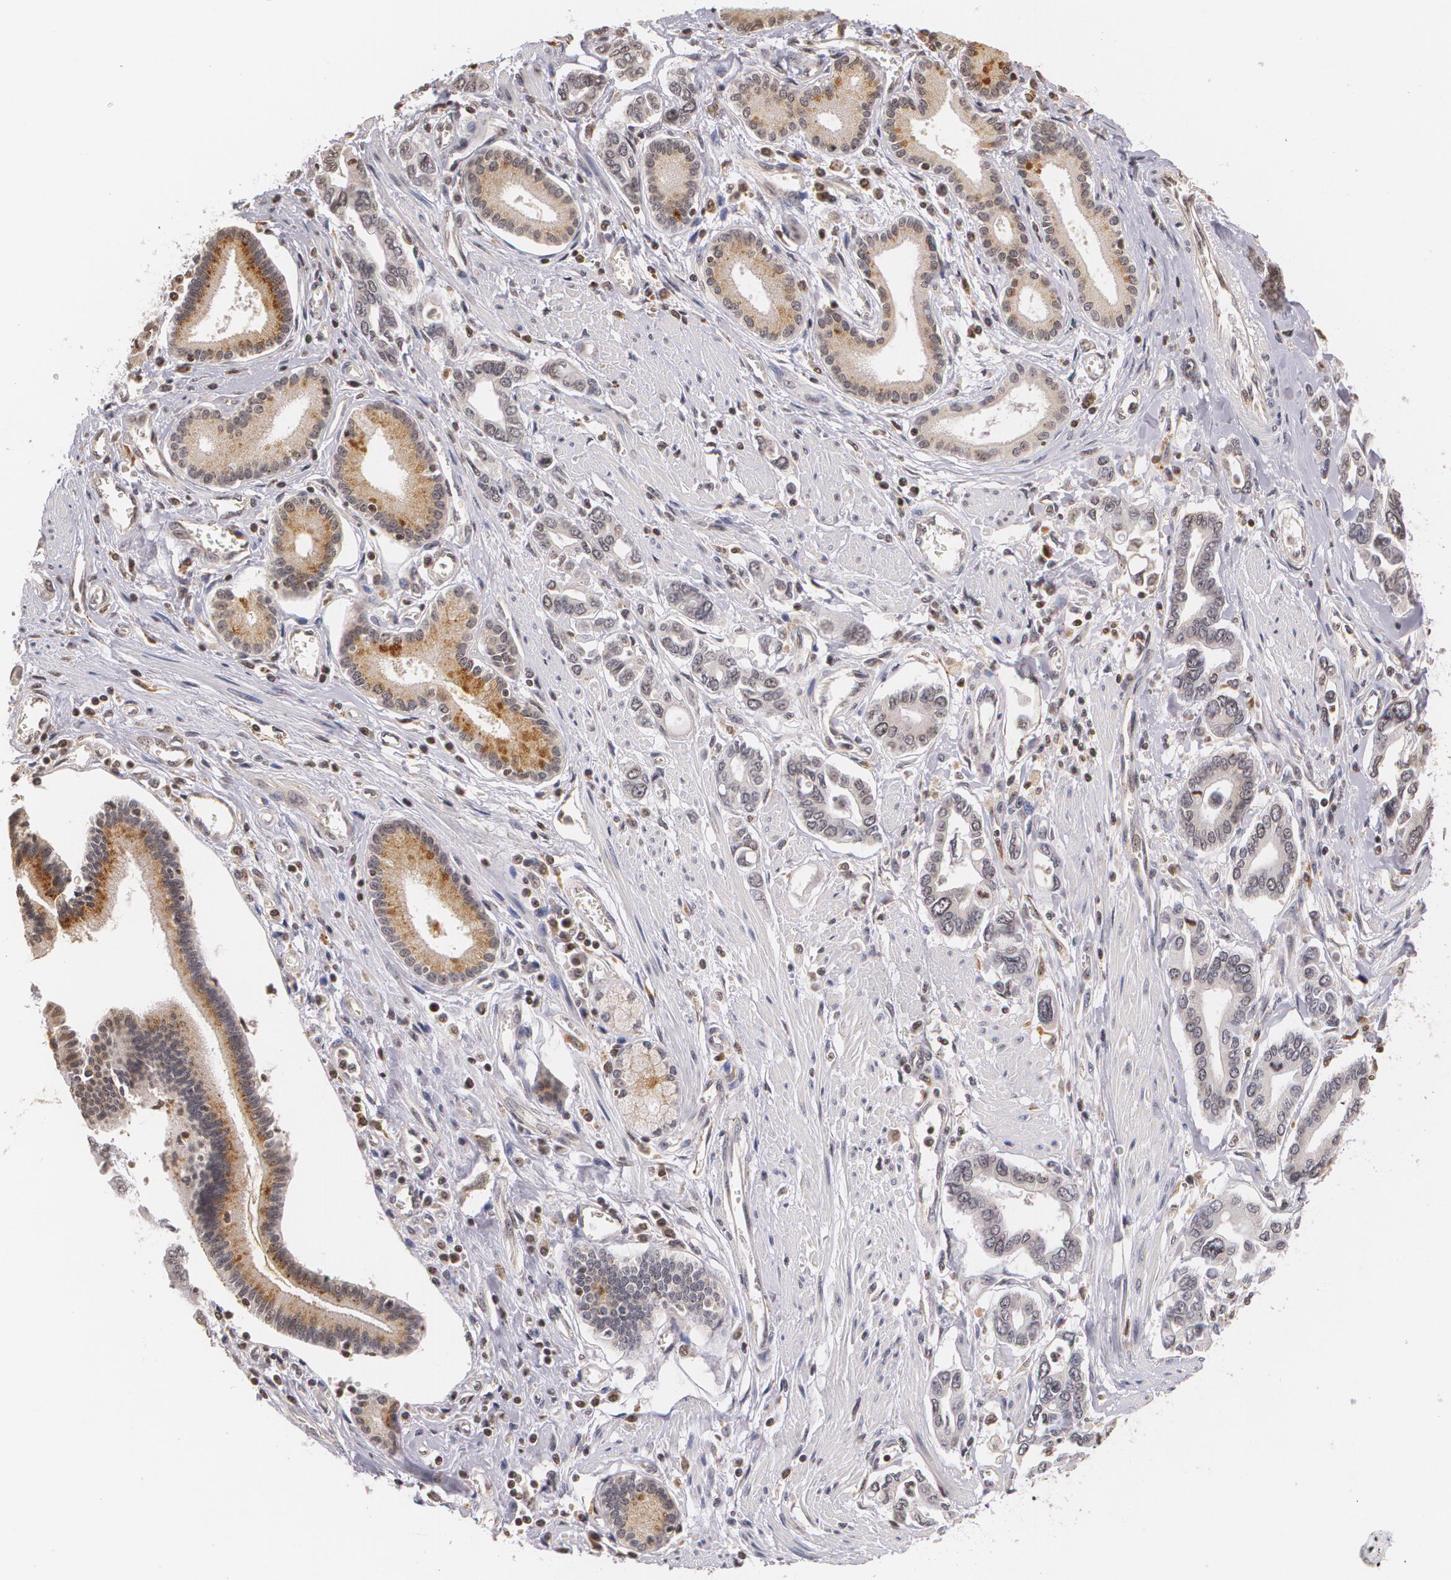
{"staining": {"intensity": "moderate", "quantity": "25%-75%", "location": "cytoplasmic/membranous"}, "tissue": "pancreatic cancer", "cell_type": "Tumor cells", "image_type": "cancer", "snomed": [{"axis": "morphology", "description": "Adenocarcinoma, NOS"}, {"axis": "topography", "description": "Pancreas"}], "caption": "Tumor cells demonstrate medium levels of moderate cytoplasmic/membranous expression in about 25%-75% of cells in adenocarcinoma (pancreatic).", "gene": "VAV3", "patient": {"sex": "female", "age": 57}}